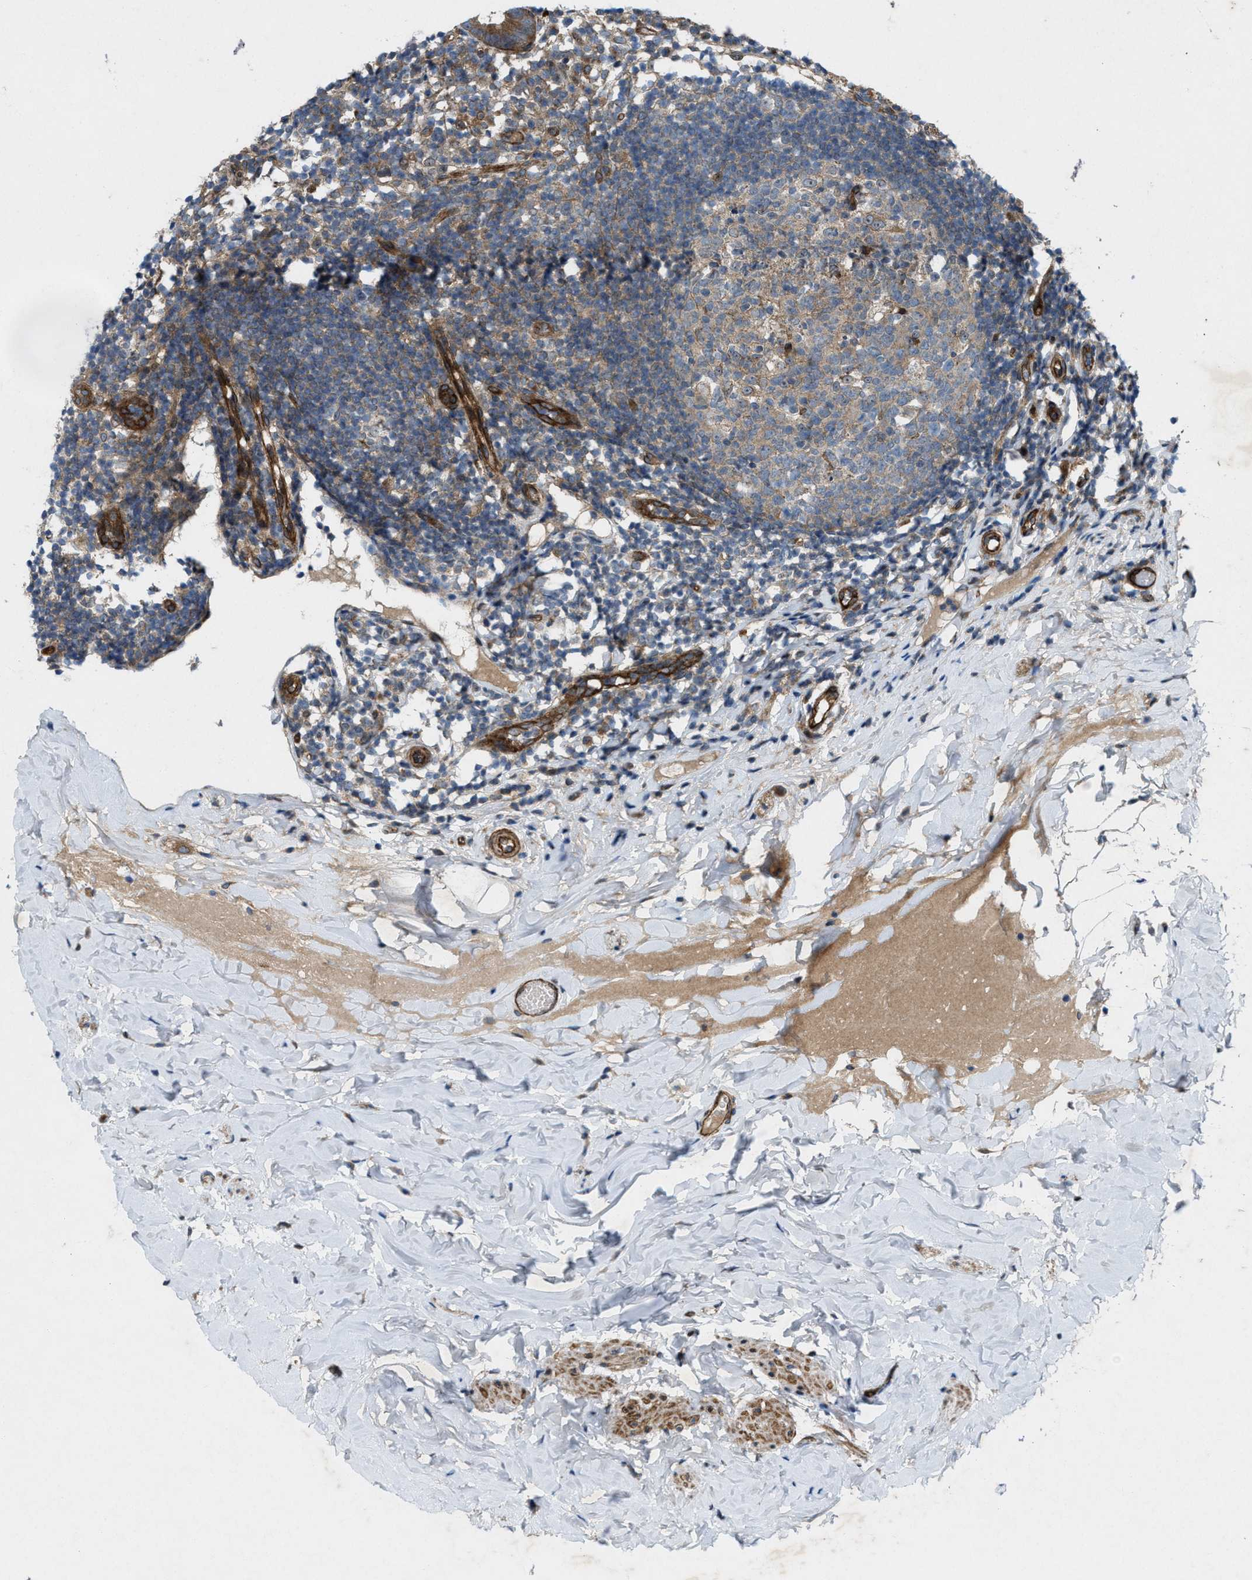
{"staining": {"intensity": "strong", "quantity": ">75%", "location": "cytoplasmic/membranous"}, "tissue": "appendix", "cell_type": "Glandular cells", "image_type": "normal", "snomed": [{"axis": "morphology", "description": "Normal tissue, NOS"}, {"axis": "topography", "description": "Appendix"}], "caption": "This is a micrograph of immunohistochemistry staining of benign appendix, which shows strong expression in the cytoplasmic/membranous of glandular cells.", "gene": "URGCP", "patient": {"sex": "female", "age": 20}}